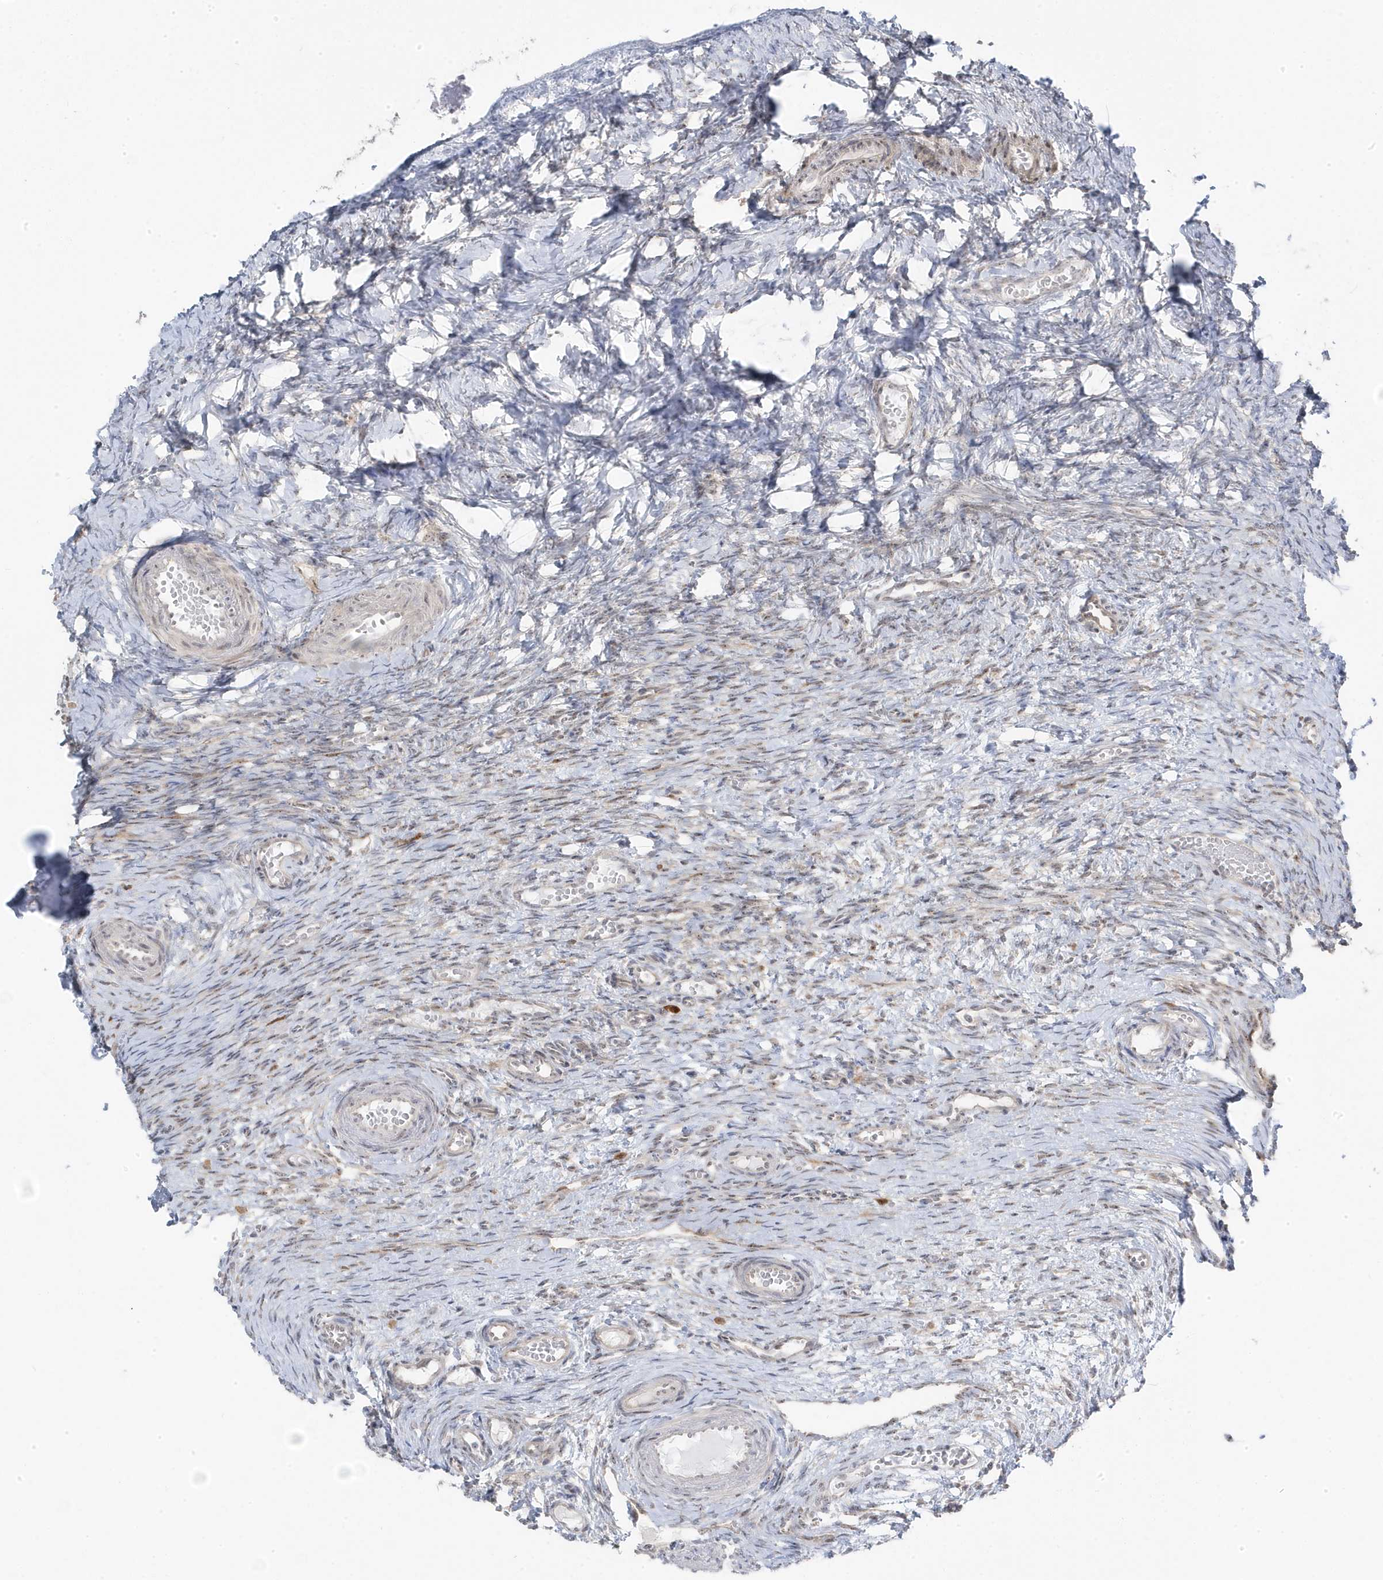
{"staining": {"intensity": "weak", "quantity": "25%-75%", "location": "nuclear"}, "tissue": "ovary", "cell_type": "Ovarian stroma cells", "image_type": "normal", "snomed": [{"axis": "morphology", "description": "Adenocarcinoma, NOS"}, {"axis": "topography", "description": "Endometrium"}], "caption": "Ovary stained with a brown dye exhibits weak nuclear positive positivity in about 25%-75% of ovarian stroma cells.", "gene": "TSEN15", "patient": {"sex": "female", "age": 32}}